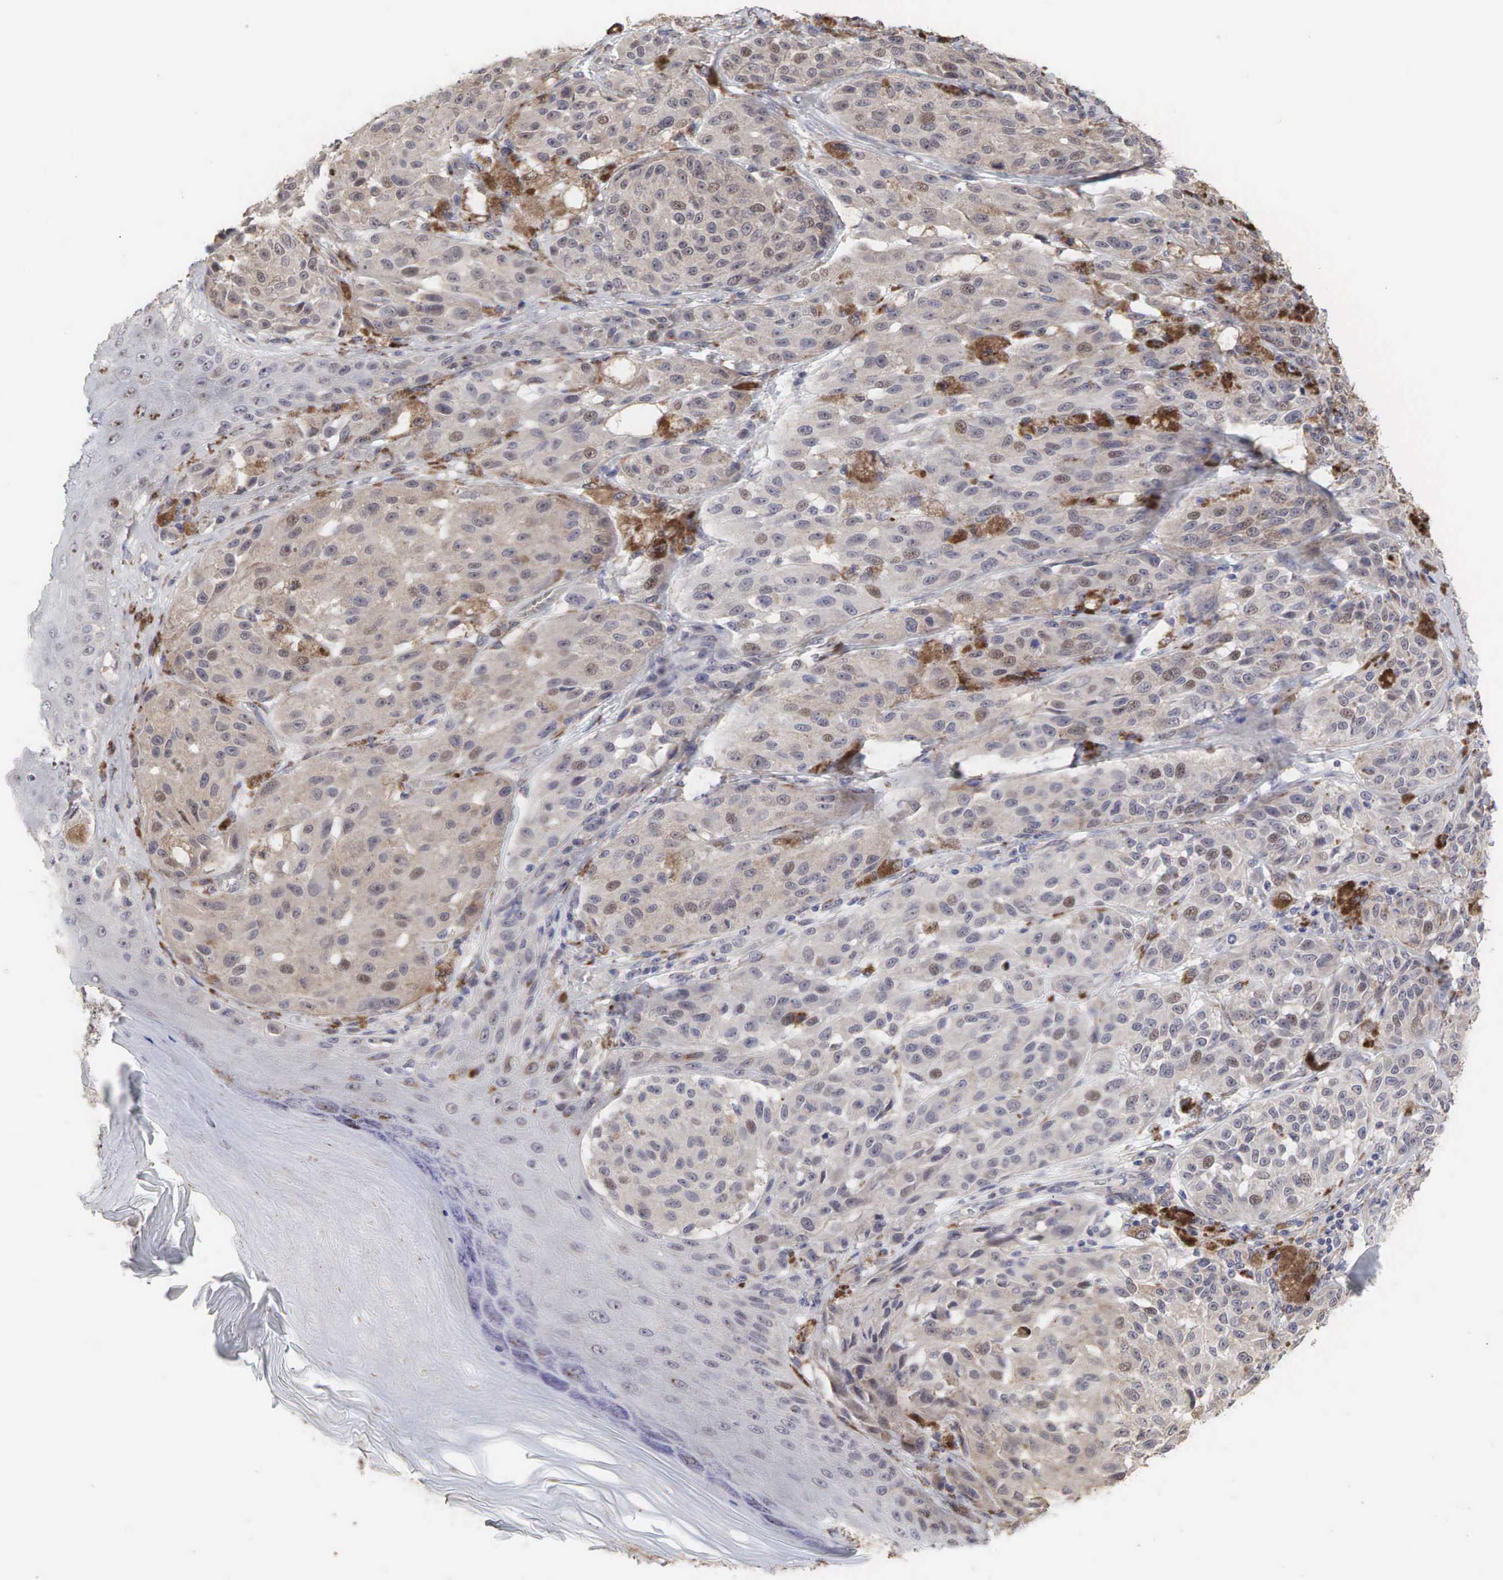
{"staining": {"intensity": "weak", "quantity": "25%-75%", "location": "cytoplasmic/membranous"}, "tissue": "melanoma", "cell_type": "Tumor cells", "image_type": "cancer", "snomed": [{"axis": "morphology", "description": "Malignant melanoma, NOS"}, {"axis": "topography", "description": "Skin"}], "caption": "A high-resolution image shows immunohistochemistry (IHC) staining of malignant melanoma, which exhibits weak cytoplasmic/membranous expression in about 25%-75% of tumor cells.", "gene": "DKC1", "patient": {"sex": "male", "age": 44}}